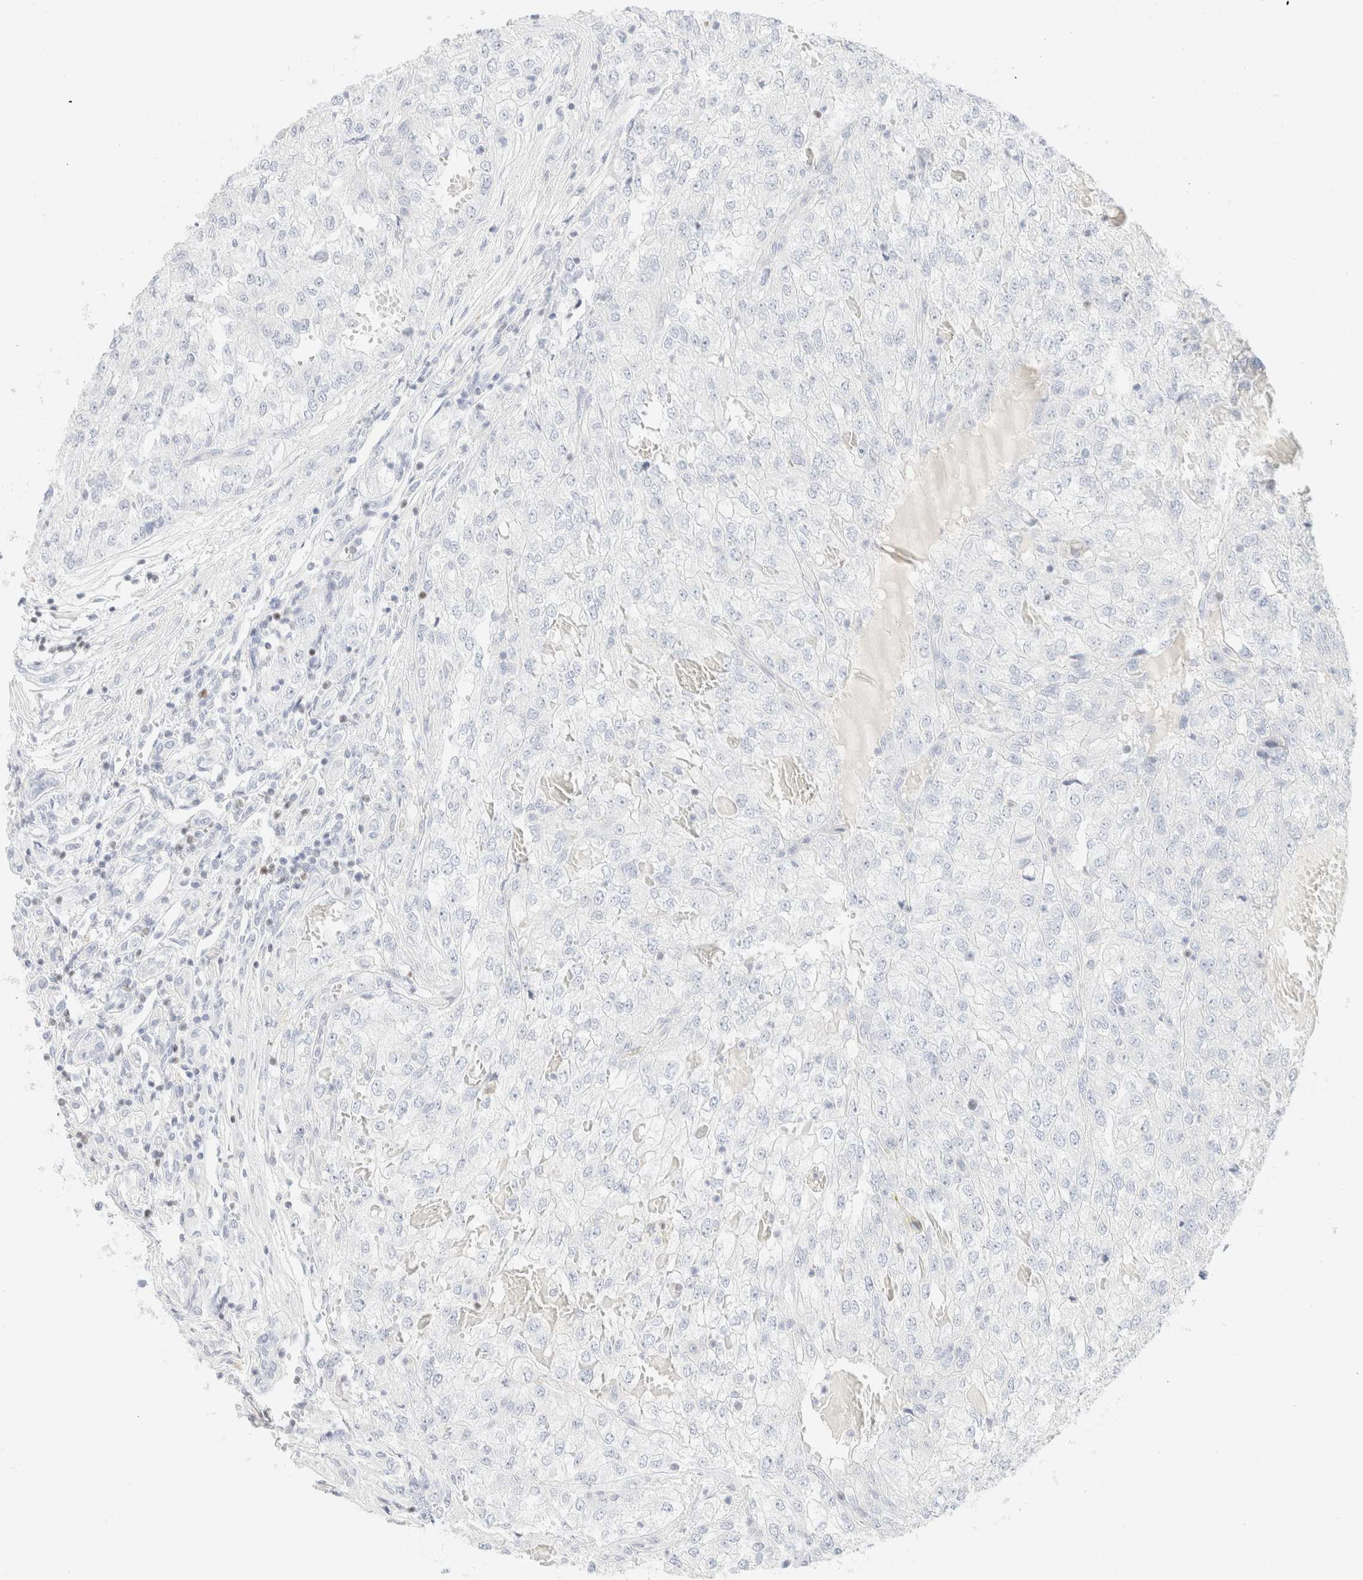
{"staining": {"intensity": "negative", "quantity": "none", "location": "none"}, "tissue": "renal cancer", "cell_type": "Tumor cells", "image_type": "cancer", "snomed": [{"axis": "morphology", "description": "Adenocarcinoma, NOS"}, {"axis": "topography", "description": "Kidney"}], "caption": "DAB (3,3'-diaminobenzidine) immunohistochemical staining of renal cancer shows no significant expression in tumor cells.", "gene": "IKZF3", "patient": {"sex": "female", "age": 54}}